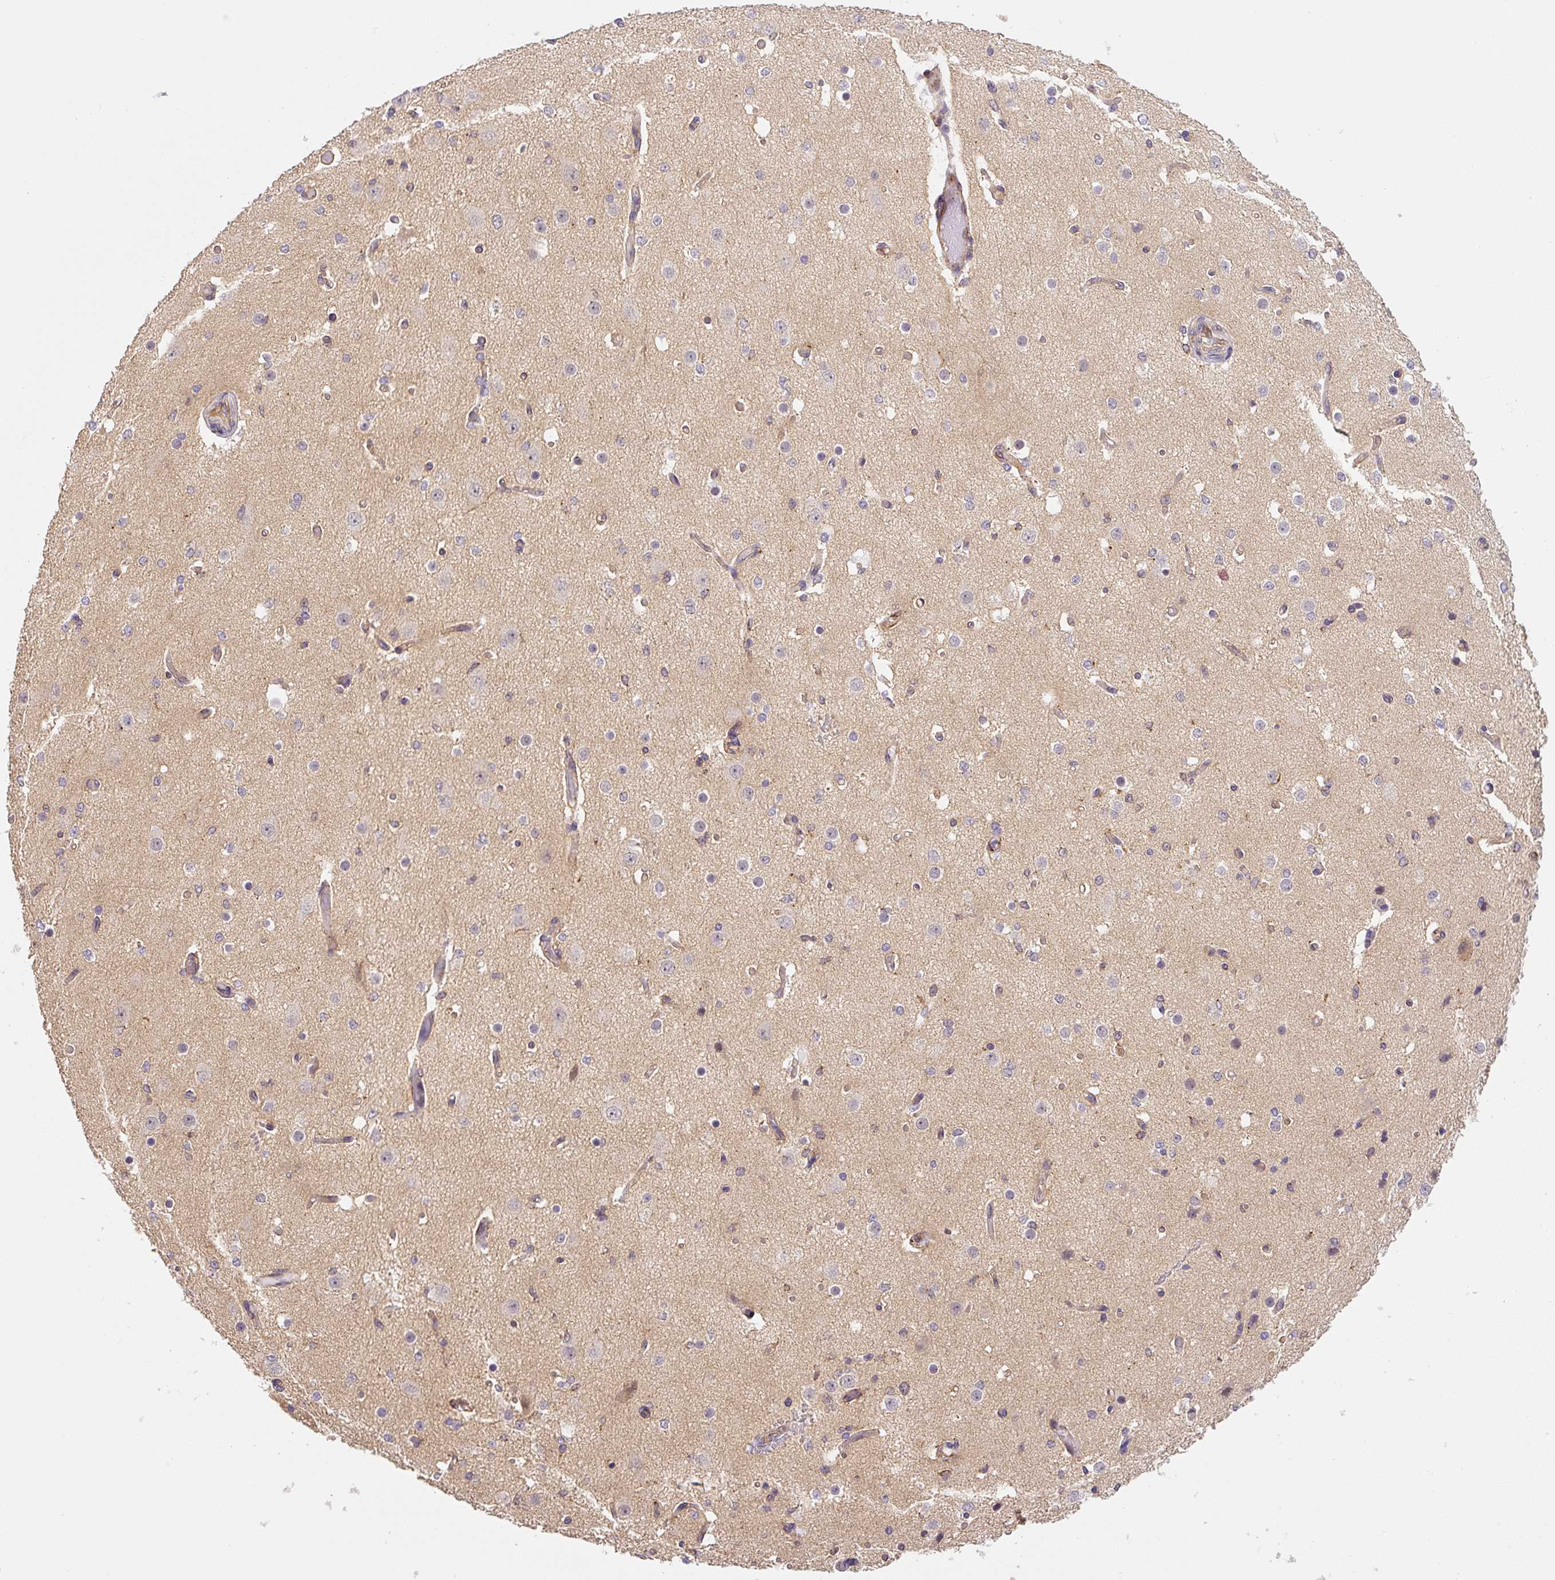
{"staining": {"intensity": "weak", "quantity": "25%-75%", "location": "cytoplasmic/membranous"}, "tissue": "cerebral cortex", "cell_type": "Endothelial cells", "image_type": "normal", "snomed": [{"axis": "morphology", "description": "Normal tissue, NOS"}, {"axis": "morphology", "description": "Inflammation, NOS"}, {"axis": "topography", "description": "Cerebral cortex"}], "caption": "Human cerebral cortex stained with a brown dye reveals weak cytoplasmic/membranous positive expression in approximately 25%-75% of endothelial cells.", "gene": "PLA2G4A", "patient": {"sex": "male", "age": 6}}